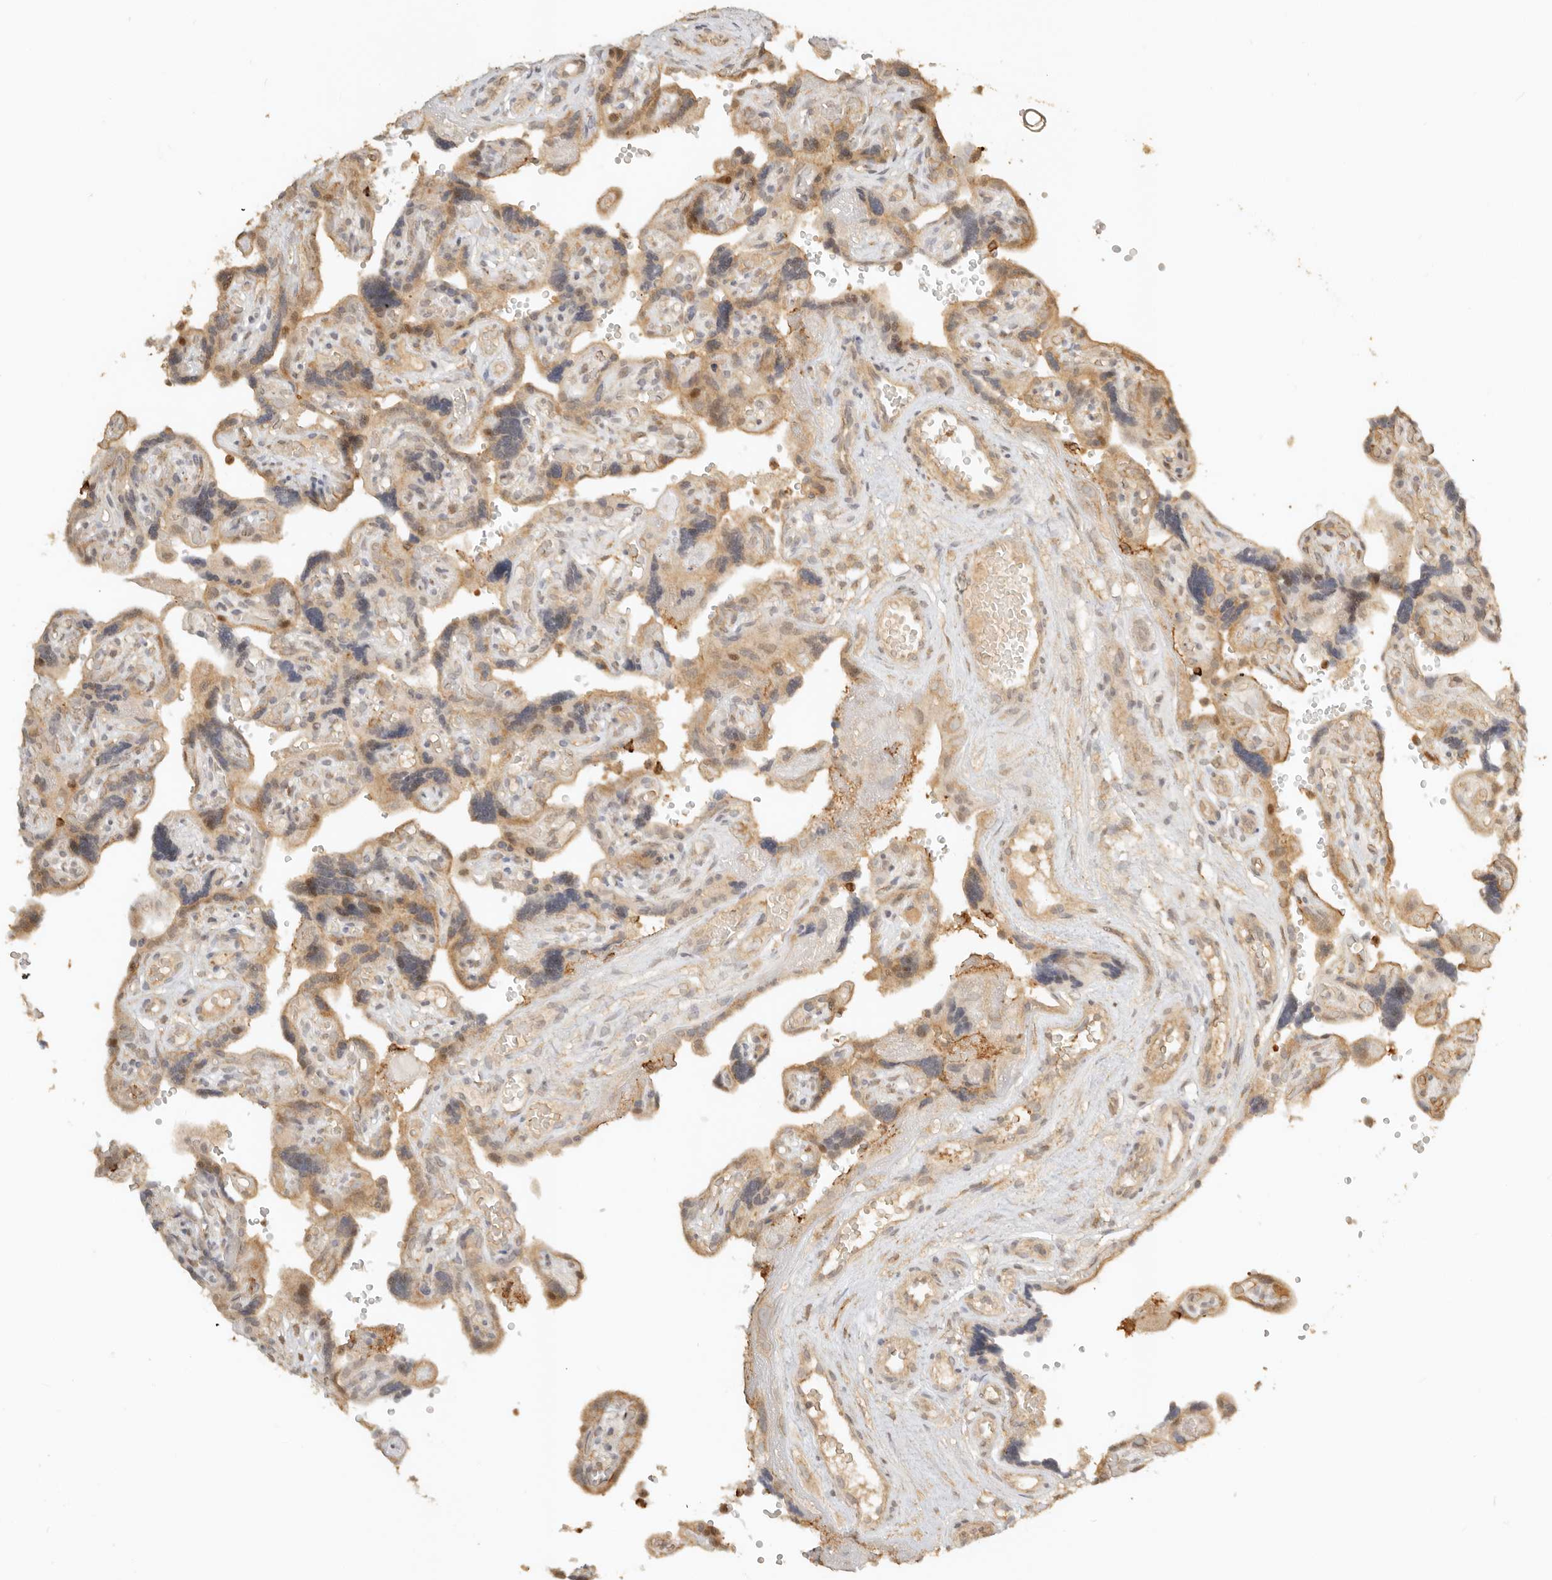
{"staining": {"intensity": "moderate", "quantity": ">75%", "location": "cytoplasmic/membranous"}, "tissue": "placenta", "cell_type": "Trophoblastic cells", "image_type": "normal", "snomed": [{"axis": "morphology", "description": "Normal tissue, NOS"}, {"axis": "topography", "description": "Placenta"}], "caption": "The photomicrograph exhibits a brown stain indicating the presence of a protein in the cytoplasmic/membranous of trophoblastic cells in placenta.", "gene": "KIF2B", "patient": {"sex": "female", "age": 30}}